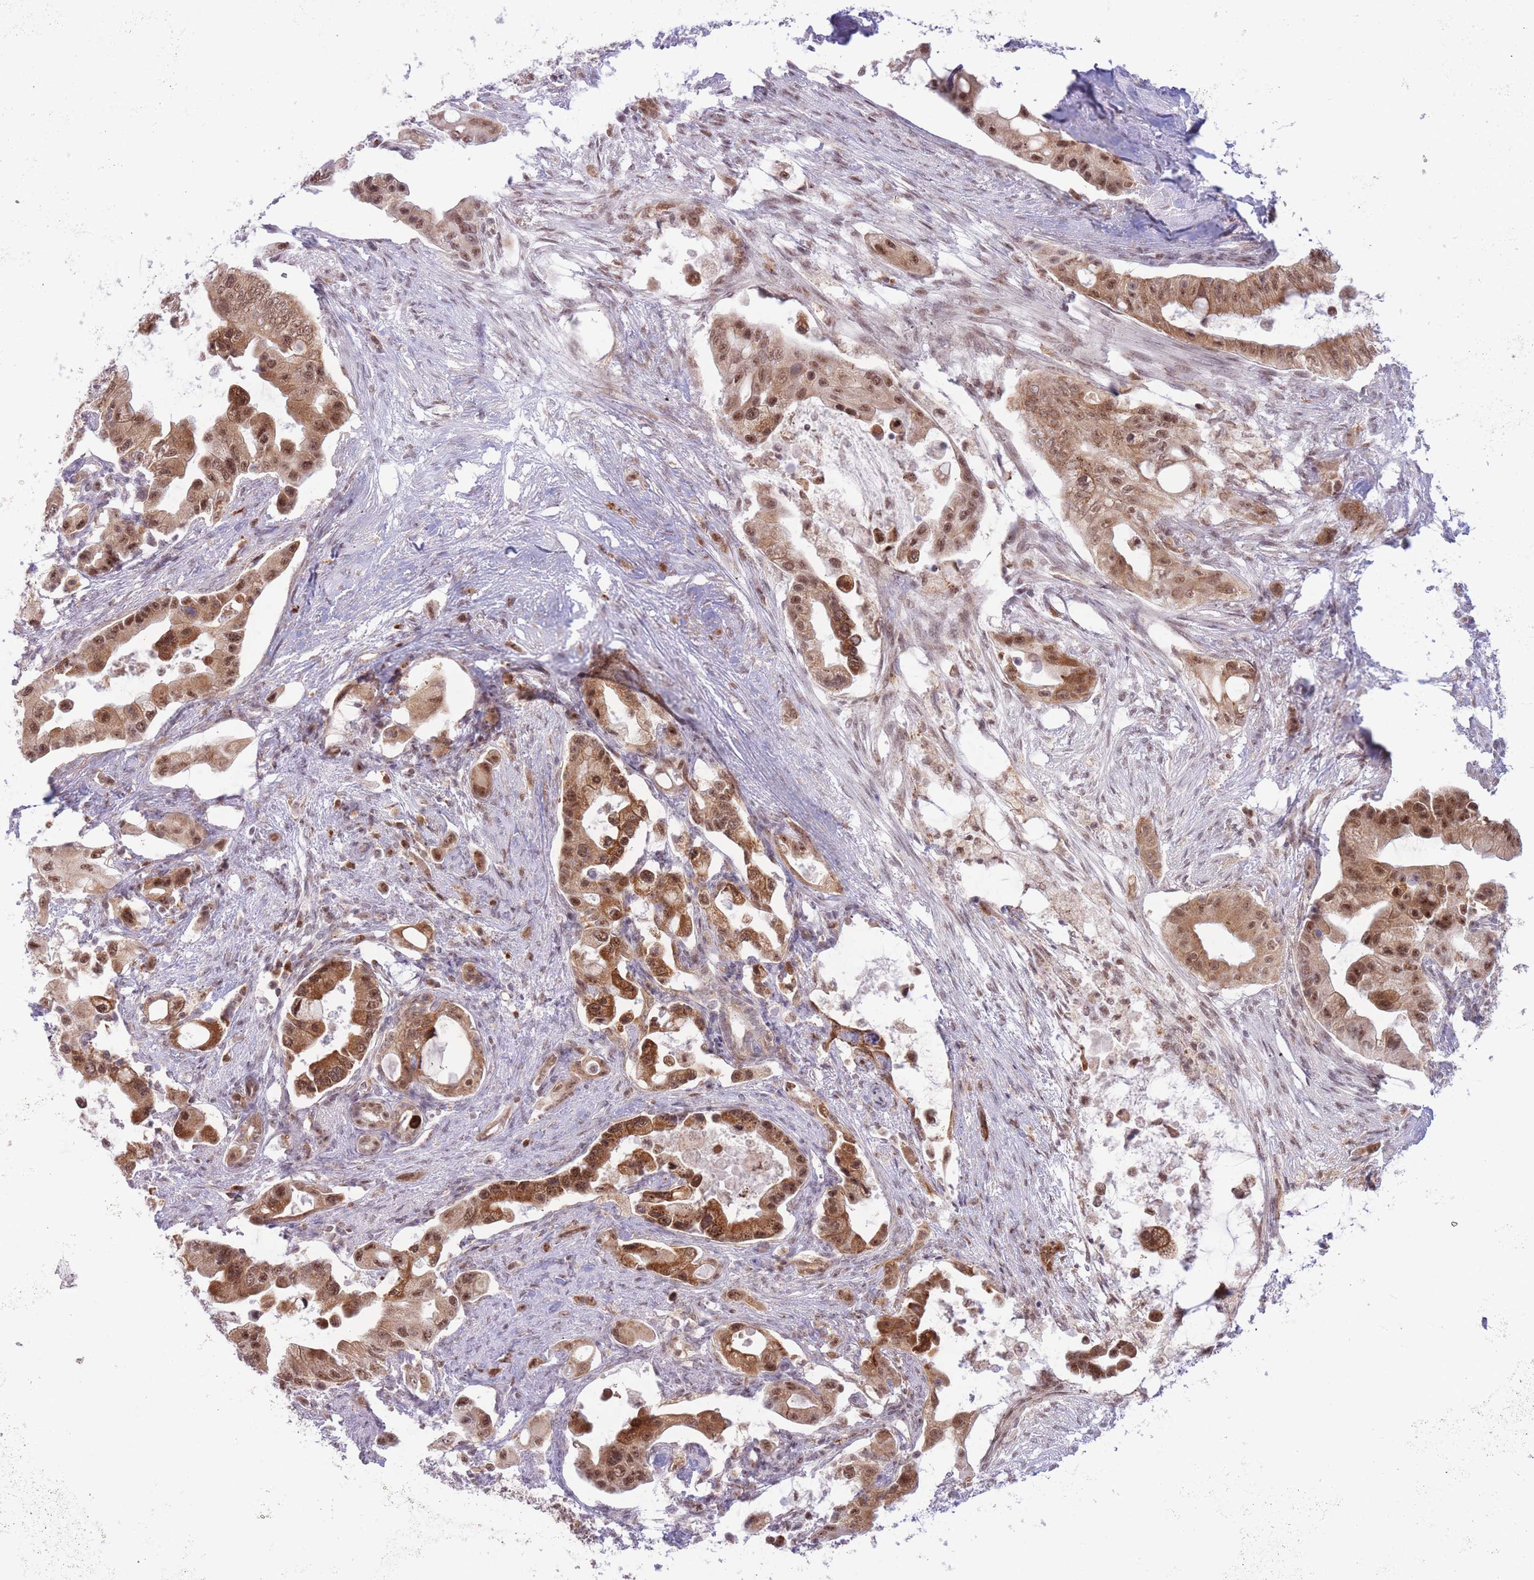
{"staining": {"intensity": "moderate", "quantity": ">75%", "location": "cytoplasmic/membranous,nuclear"}, "tissue": "pancreatic cancer", "cell_type": "Tumor cells", "image_type": "cancer", "snomed": [{"axis": "morphology", "description": "Adenocarcinoma, NOS"}, {"axis": "topography", "description": "Pancreas"}], "caption": "Adenocarcinoma (pancreatic) stained with a protein marker reveals moderate staining in tumor cells.", "gene": "CYP2B6", "patient": {"sex": "male", "age": 57}}